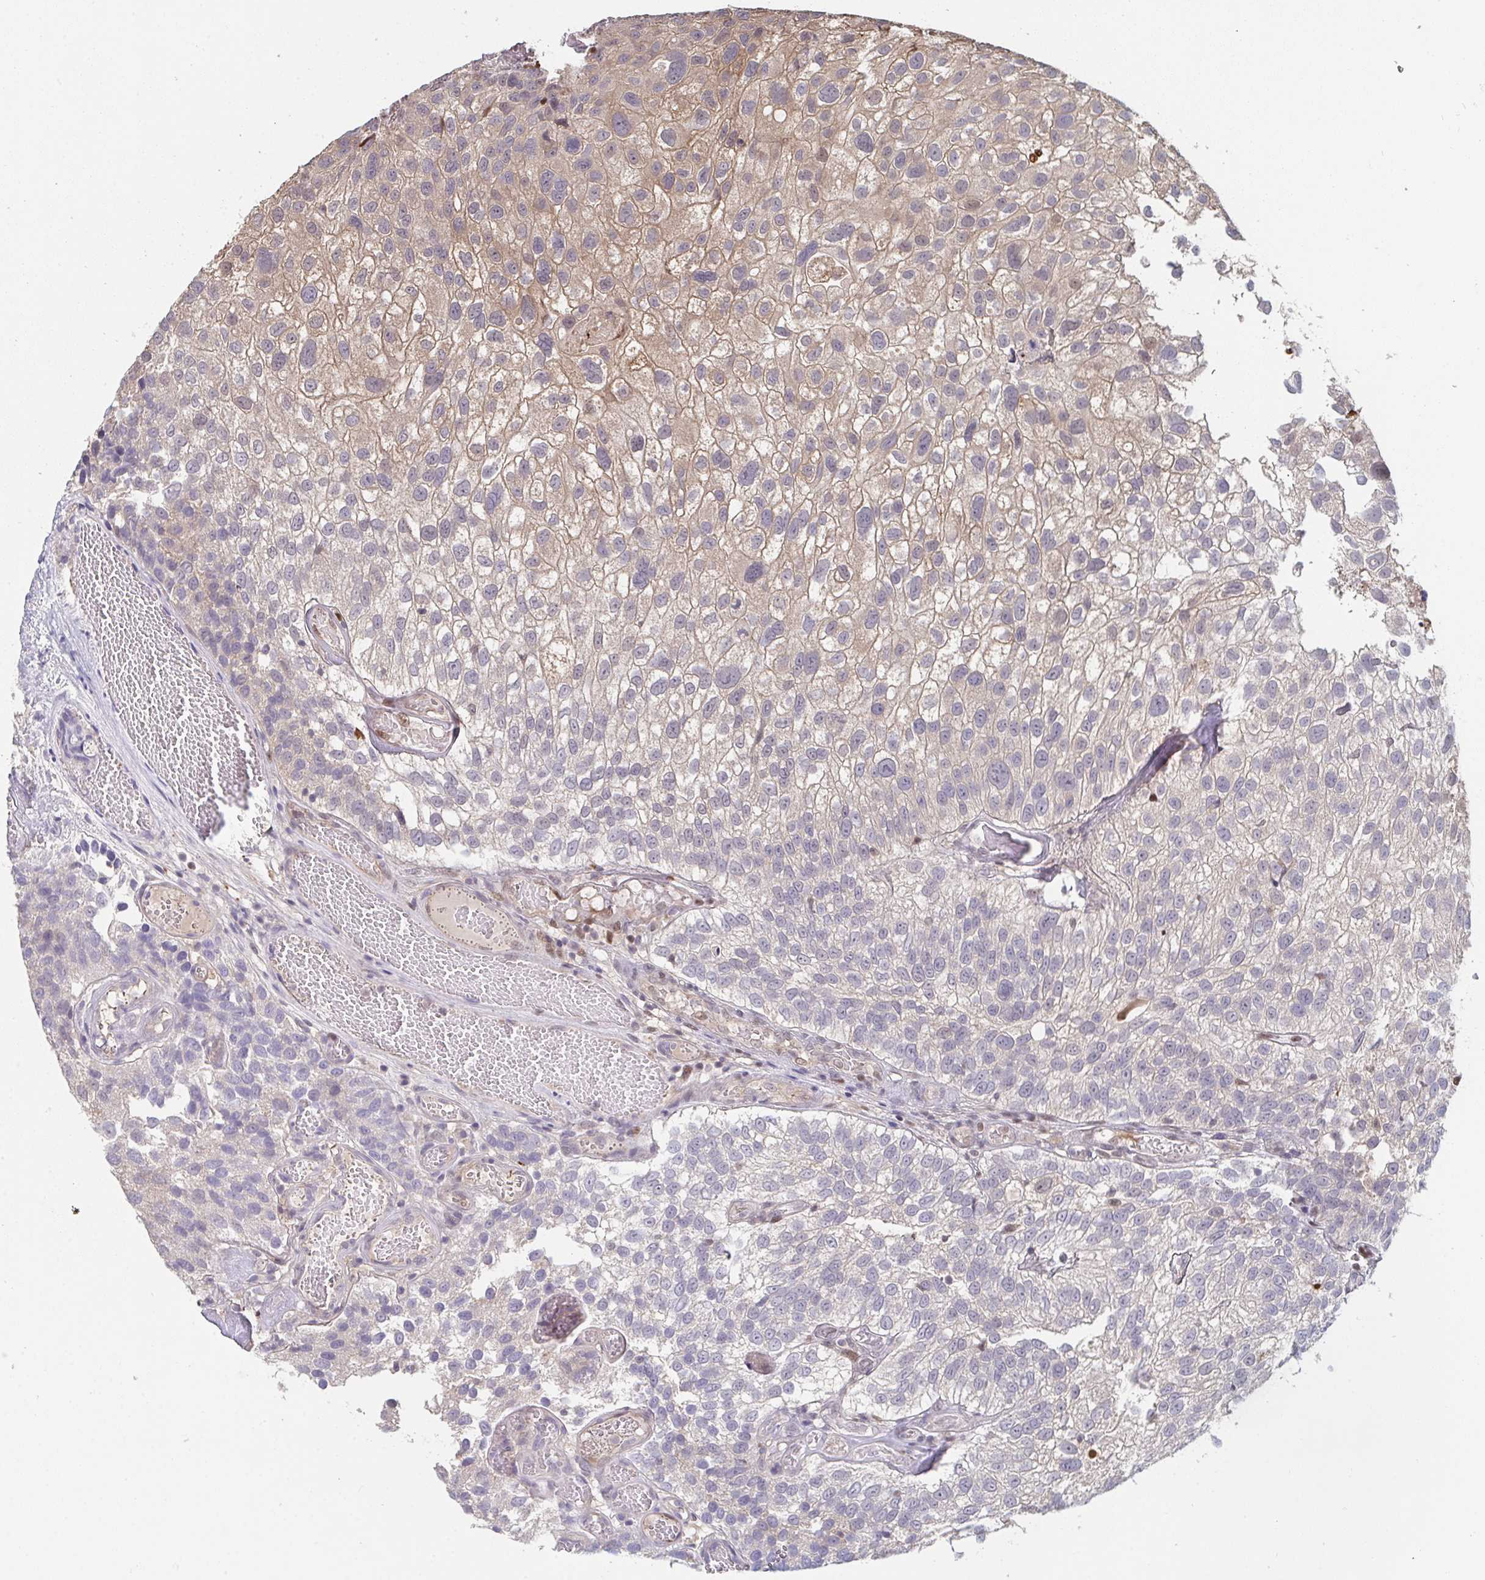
{"staining": {"intensity": "moderate", "quantity": "25%-75%", "location": "cytoplasmic/membranous,nuclear"}, "tissue": "urothelial cancer", "cell_type": "Tumor cells", "image_type": "cancer", "snomed": [{"axis": "morphology", "description": "Urothelial carcinoma, NOS"}, {"axis": "topography", "description": "Urinary bladder"}], "caption": "This photomicrograph displays immunohistochemistry staining of transitional cell carcinoma, with medium moderate cytoplasmic/membranous and nuclear positivity in about 25%-75% of tumor cells.", "gene": "ACD", "patient": {"sex": "male", "age": 87}}